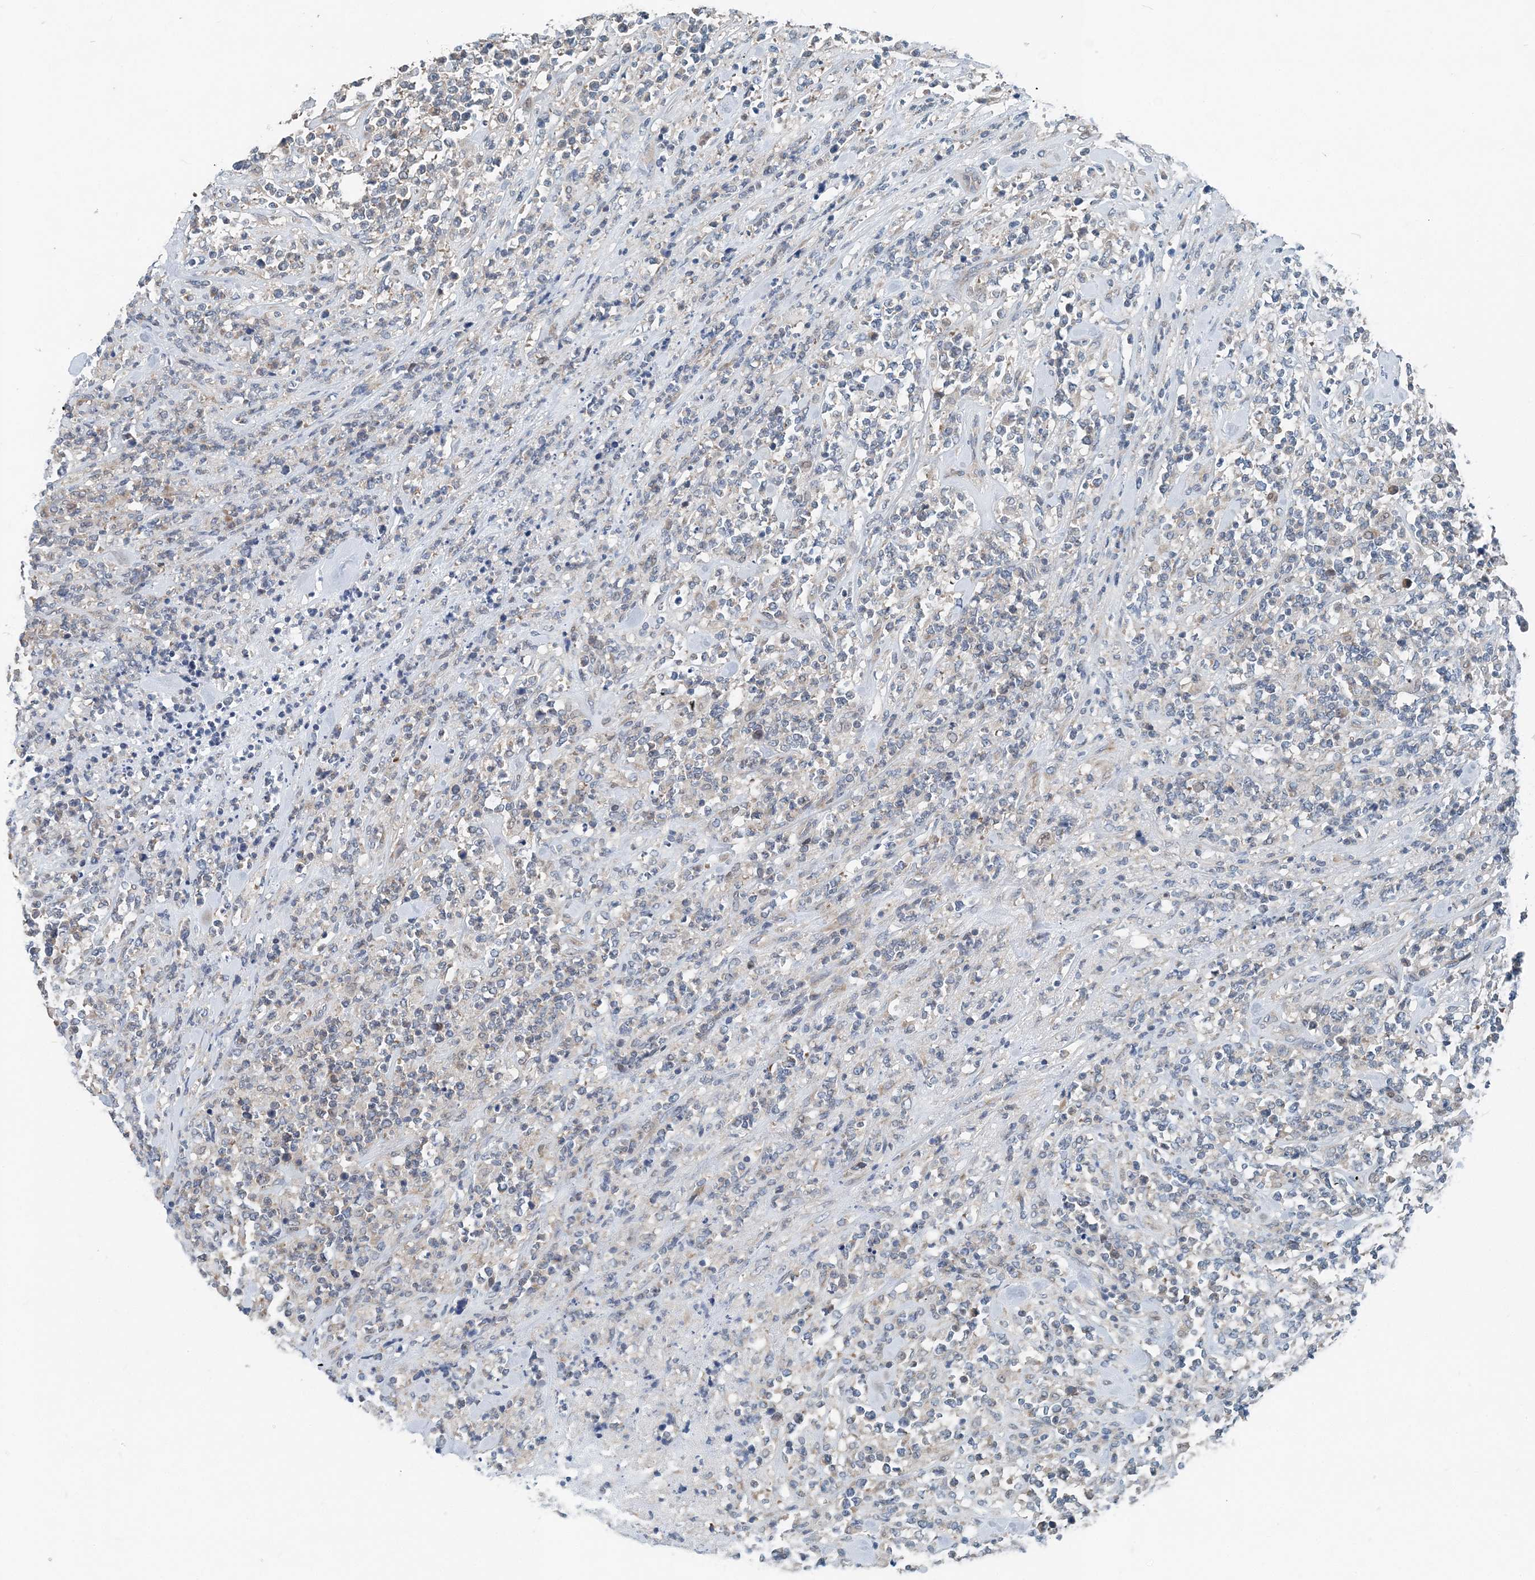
{"staining": {"intensity": "negative", "quantity": "none", "location": "none"}, "tissue": "lymphoma", "cell_type": "Tumor cells", "image_type": "cancer", "snomed": [{"axis": "morphology", "description": "Malignant lymphoma, non-Hodgkin's type, High grade"}, {"axis": "topography", "description": "Soft tissue"}], "caption": "The image demonstrates no significant expression in tumor cells of high-grade malignant lymphoma, non-Hodgkin's type. The staining was performed using DAB (3,3'-diaminobenzidine) to visualize the protein expression in brown, while the nuclei were stained in blue with hematoxylin (Magnification: 20x).", "gene": "EEF1A2", "patient": {"sex": "male", "age": 18}}